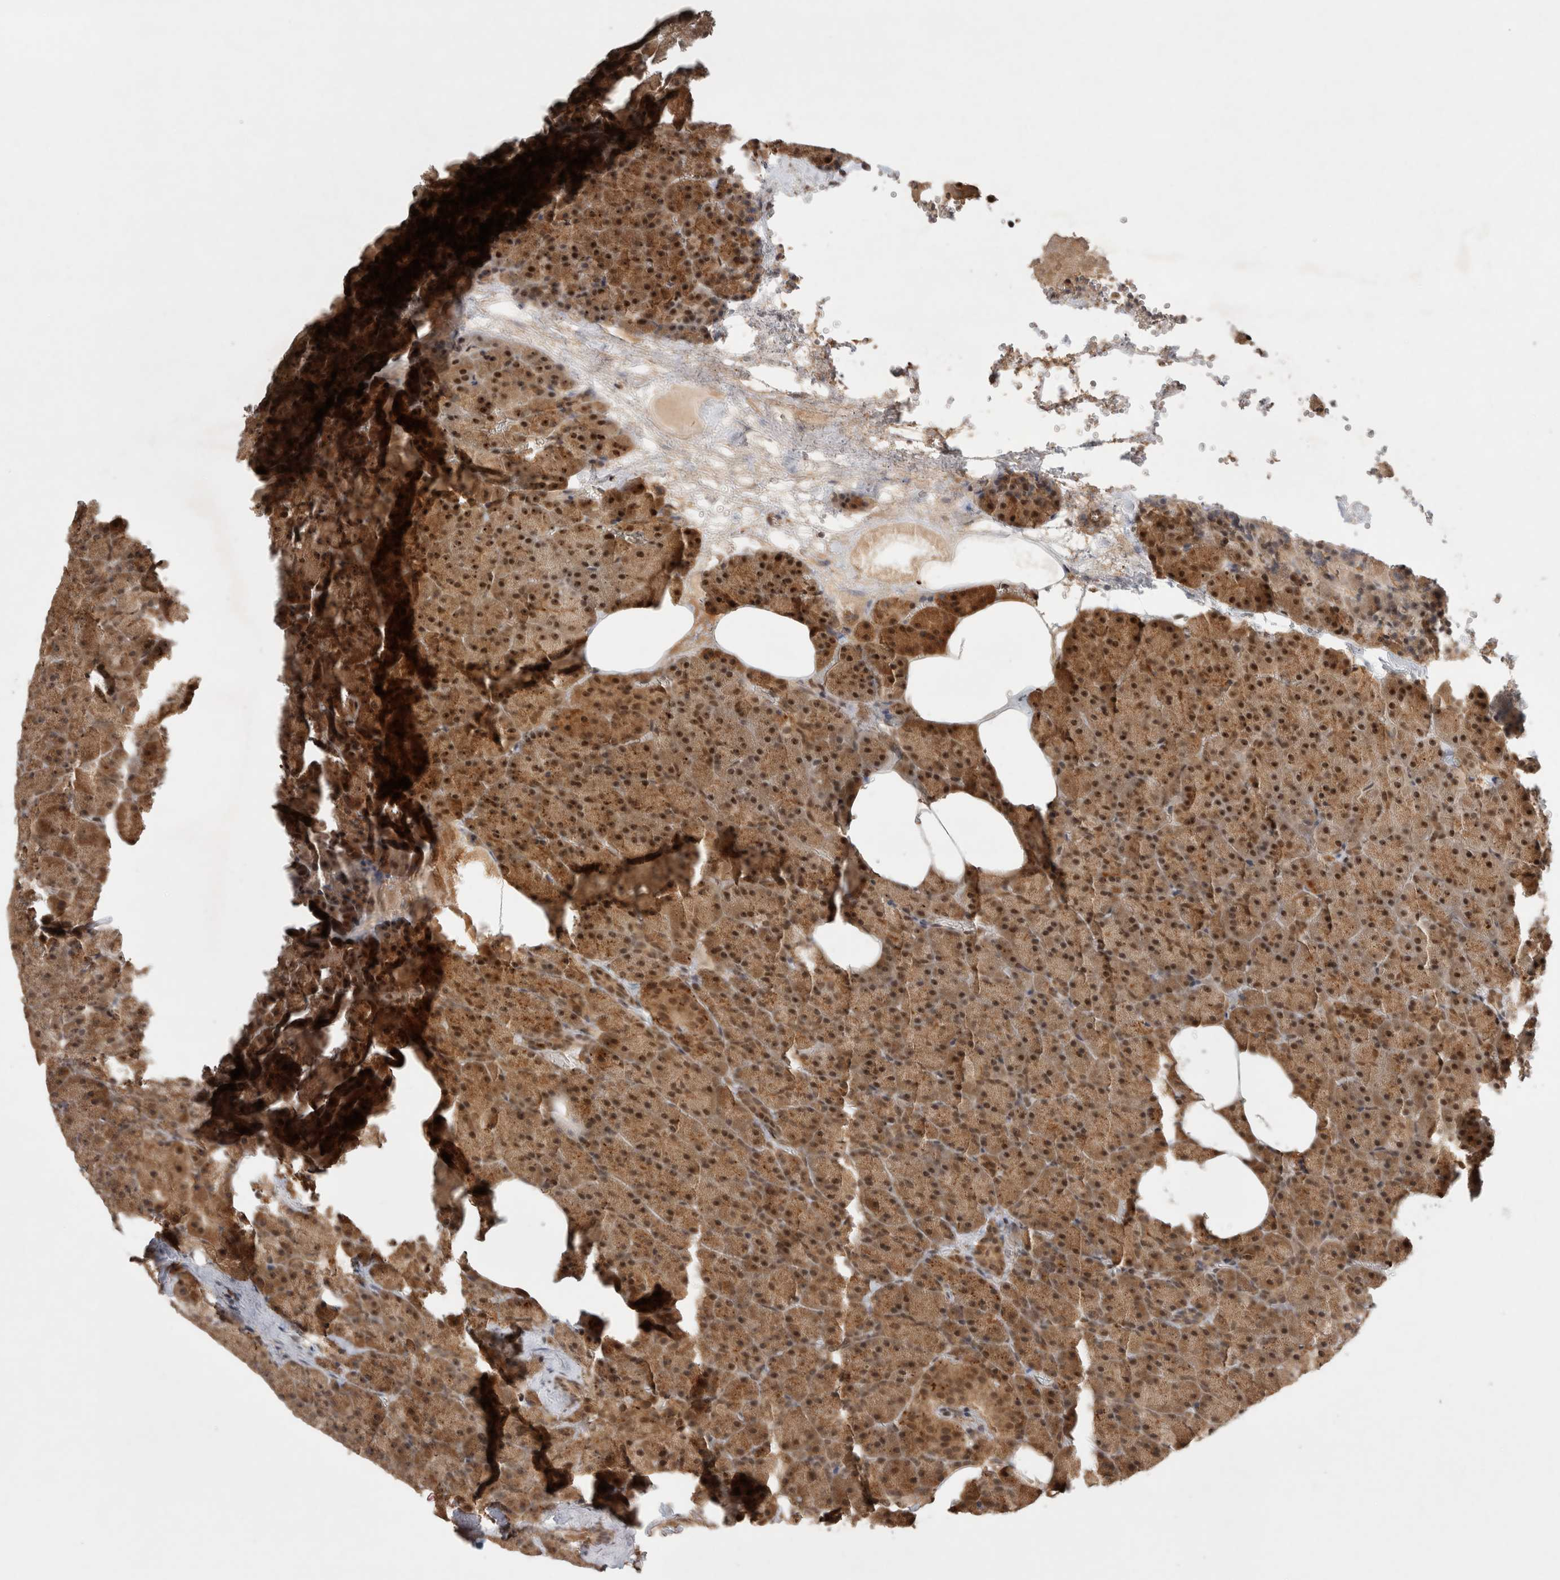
{"staining": {"intensity": "moderate", "quantity": ">75%", "location": "cytoplasmic/membranous,nuclear"}, "tissue": "pancreas", "cell_type": "Exocrine glandular cells", "image_type": "normal", "snomed": [{"axis": "morphology", "description": "Normal tissue, NOS"}, {"axis": "morphology", "description": "Carcinoid, malignant, NOS"}, {"axis": "topography", "description": "Pancreas"}], "caption": "About >75% of exocrine glandular cells in unremarkable pancreas show moderate cytoplasmic/membranous,nuclear protein expression as visualized by brown immunohistochemical staining.", "gene": "MPHOSPH6", "patient": {"sex": "female", "age": 35}}